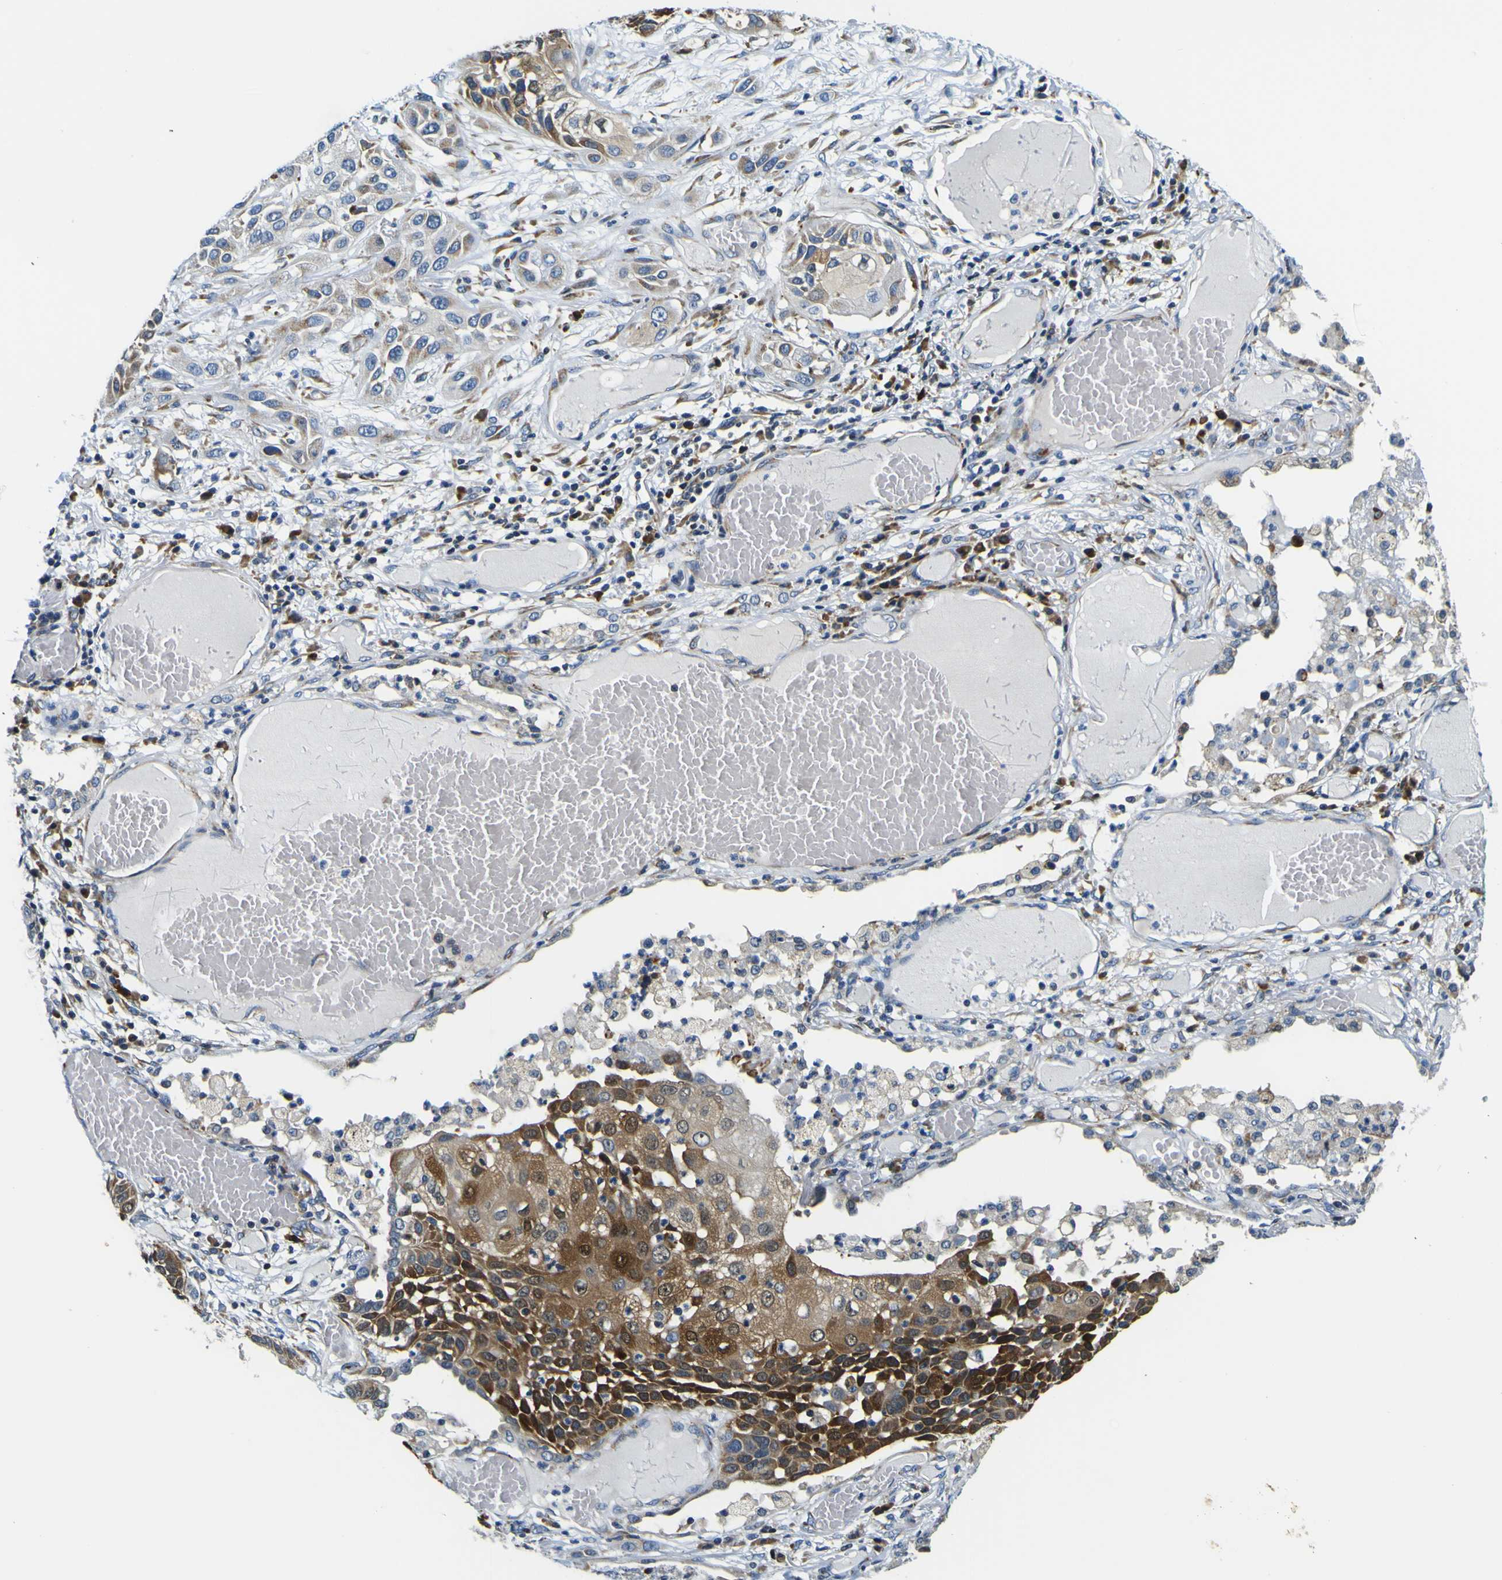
{"staining": {"intensity": "moderate", "quantity": "25%-75%", "location": "cytoplasmic/membranous"}, "tissue": "lung cancer", "cell_type": "Tumor cells", "image_type": "cancer", "snomed": [{"axis": "morphology", "description": "Squamous cell carcinoma, NOS"}, {"axis": "topography", "description": "Lung"}], "caption": "A histopathology image showing moderate cytoplasmic/membranous positivity in approximately 25%-75% of tumor cells in lung cancer (squamous cell carcinoma), as visualized by brown immunohistochemical staining.", "gene": "NLRP3", "patient": {"sex": "male", "age": 71}}